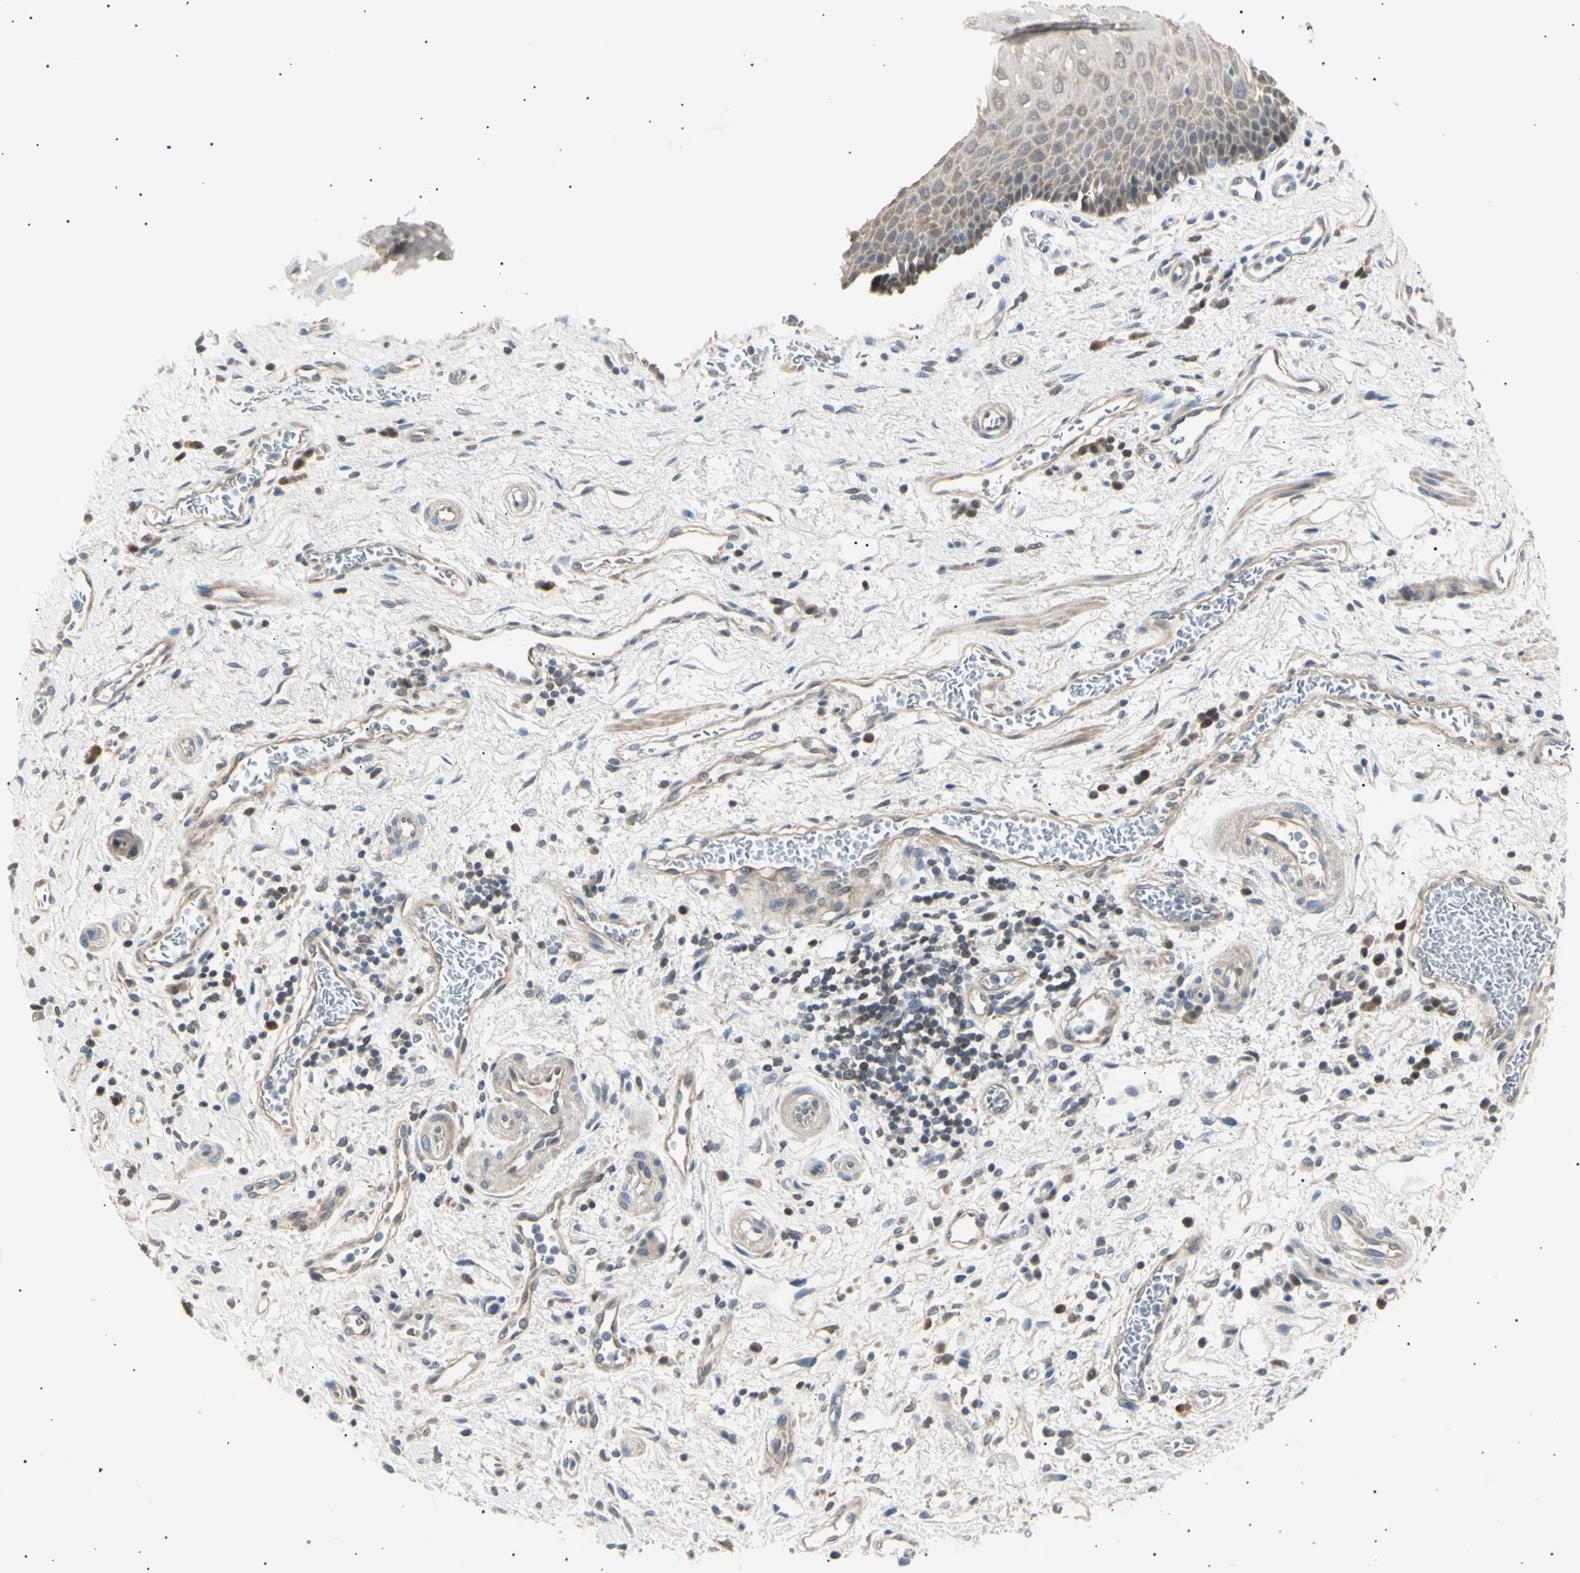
{"staining": {"intensity": "moderate", "quantity": "25%-75%", "location": "cytoplasmic/membranous"}, "tissue": "esophagus", "cell_type": "Squamous epithelial cells", "image_type": "normal", "snomed": [{"axis": "morphology", "description": "Normal tissue, NOS"}, {"axis": "topography", "description": "Esophagus"}], "caption": "Brown immunohistochemical staining in unremarkable human esophagus demonstrates moderate cytoplasmic/membranous expression in approximately 25%-75% of squamous epithelial cells.", "gene": "LHPP", "patient": {"sex": "male", "age": 54}}